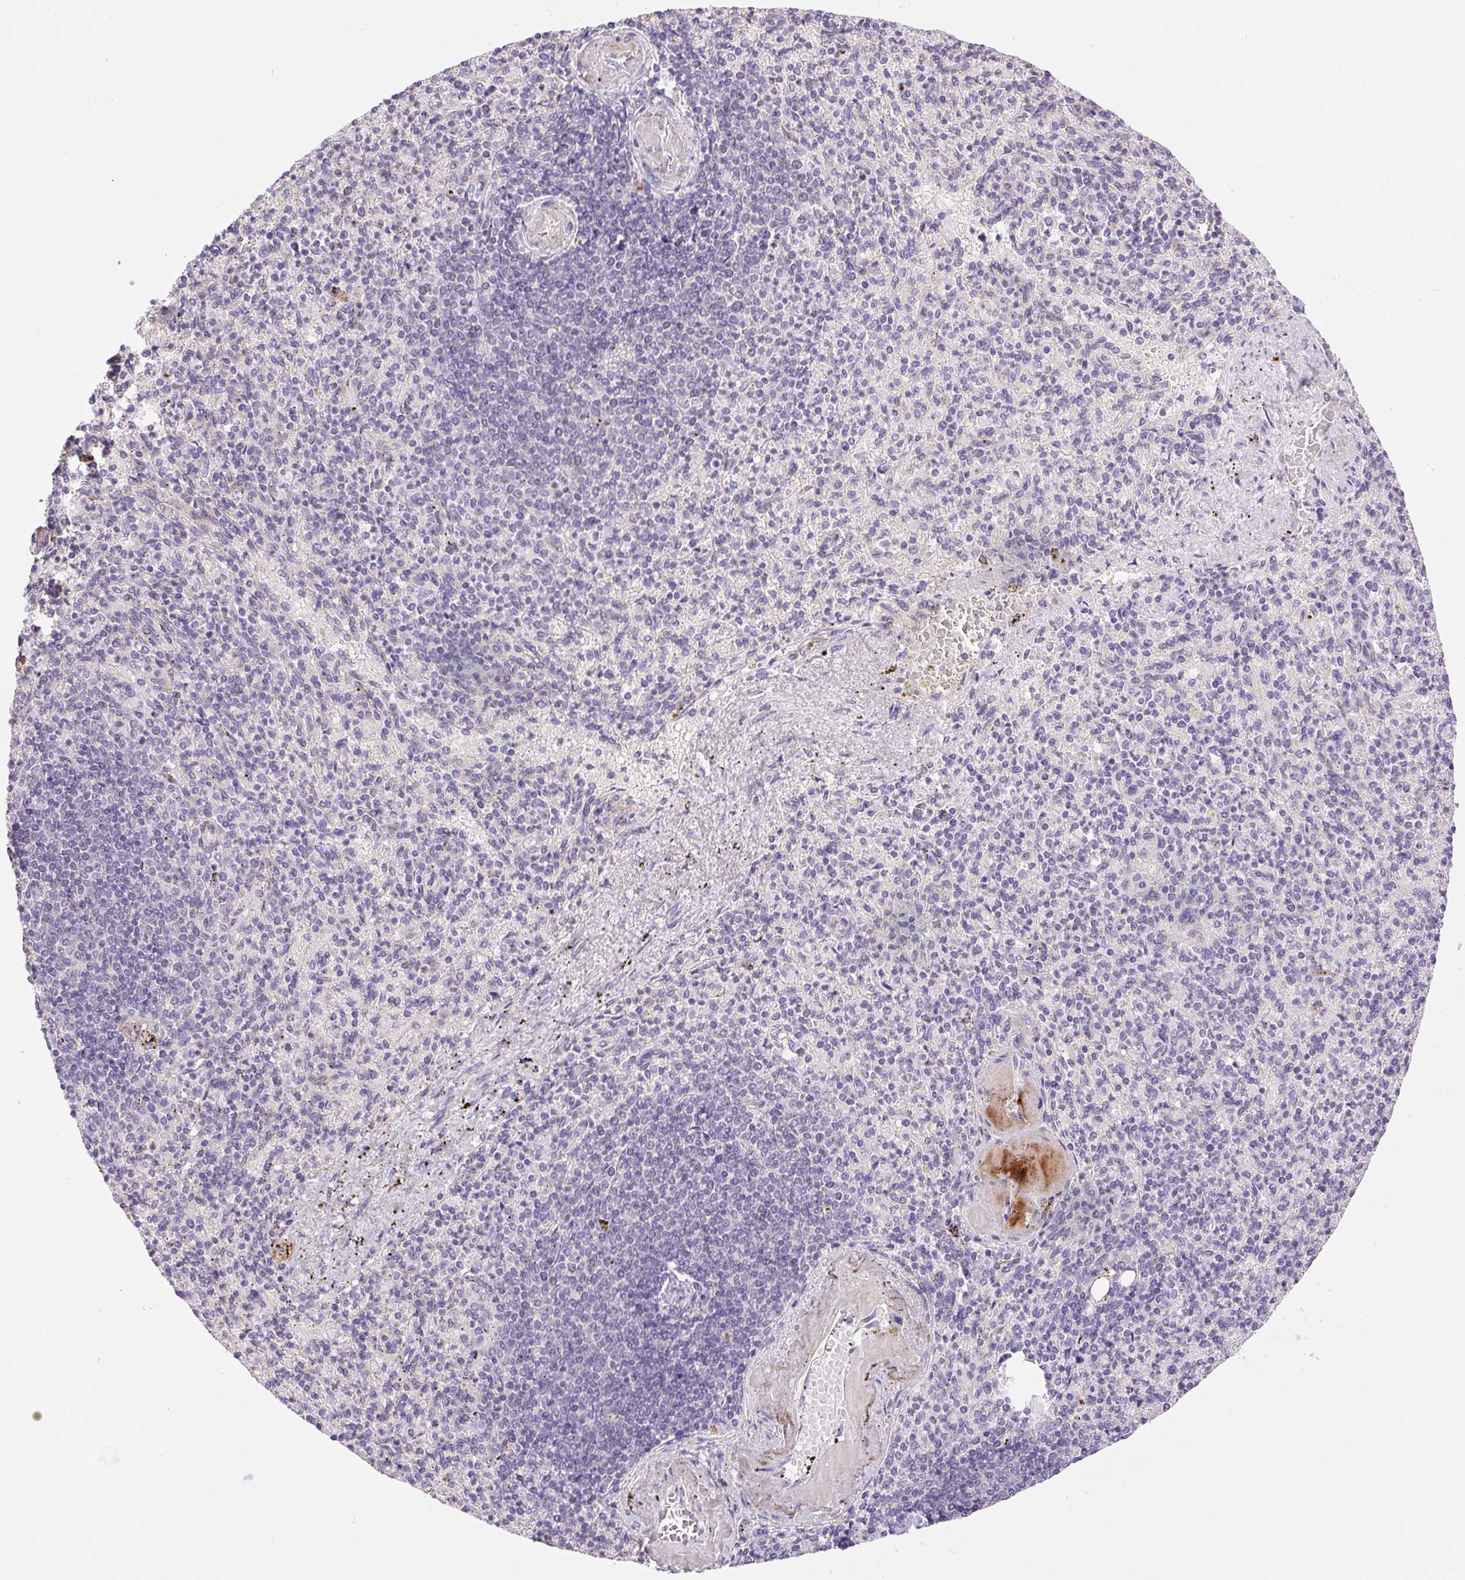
{"staining": {"intensity": "negative", "quantity": "none", "location": "none"}, "tissue": "spleen", "cell_type": "Cells in red pulp", "image_type": "normal", "snomed": [{"axis": "morphology", "description": "Normal tissue, NOS"}, {"axis": "topography", "description": "Spleen"}], "caption": "The IHC image has no significant expression in cells in red pulp of spleen.", "gene": "LRRTM1", "patient": {"sex": "female", "age": 74}}